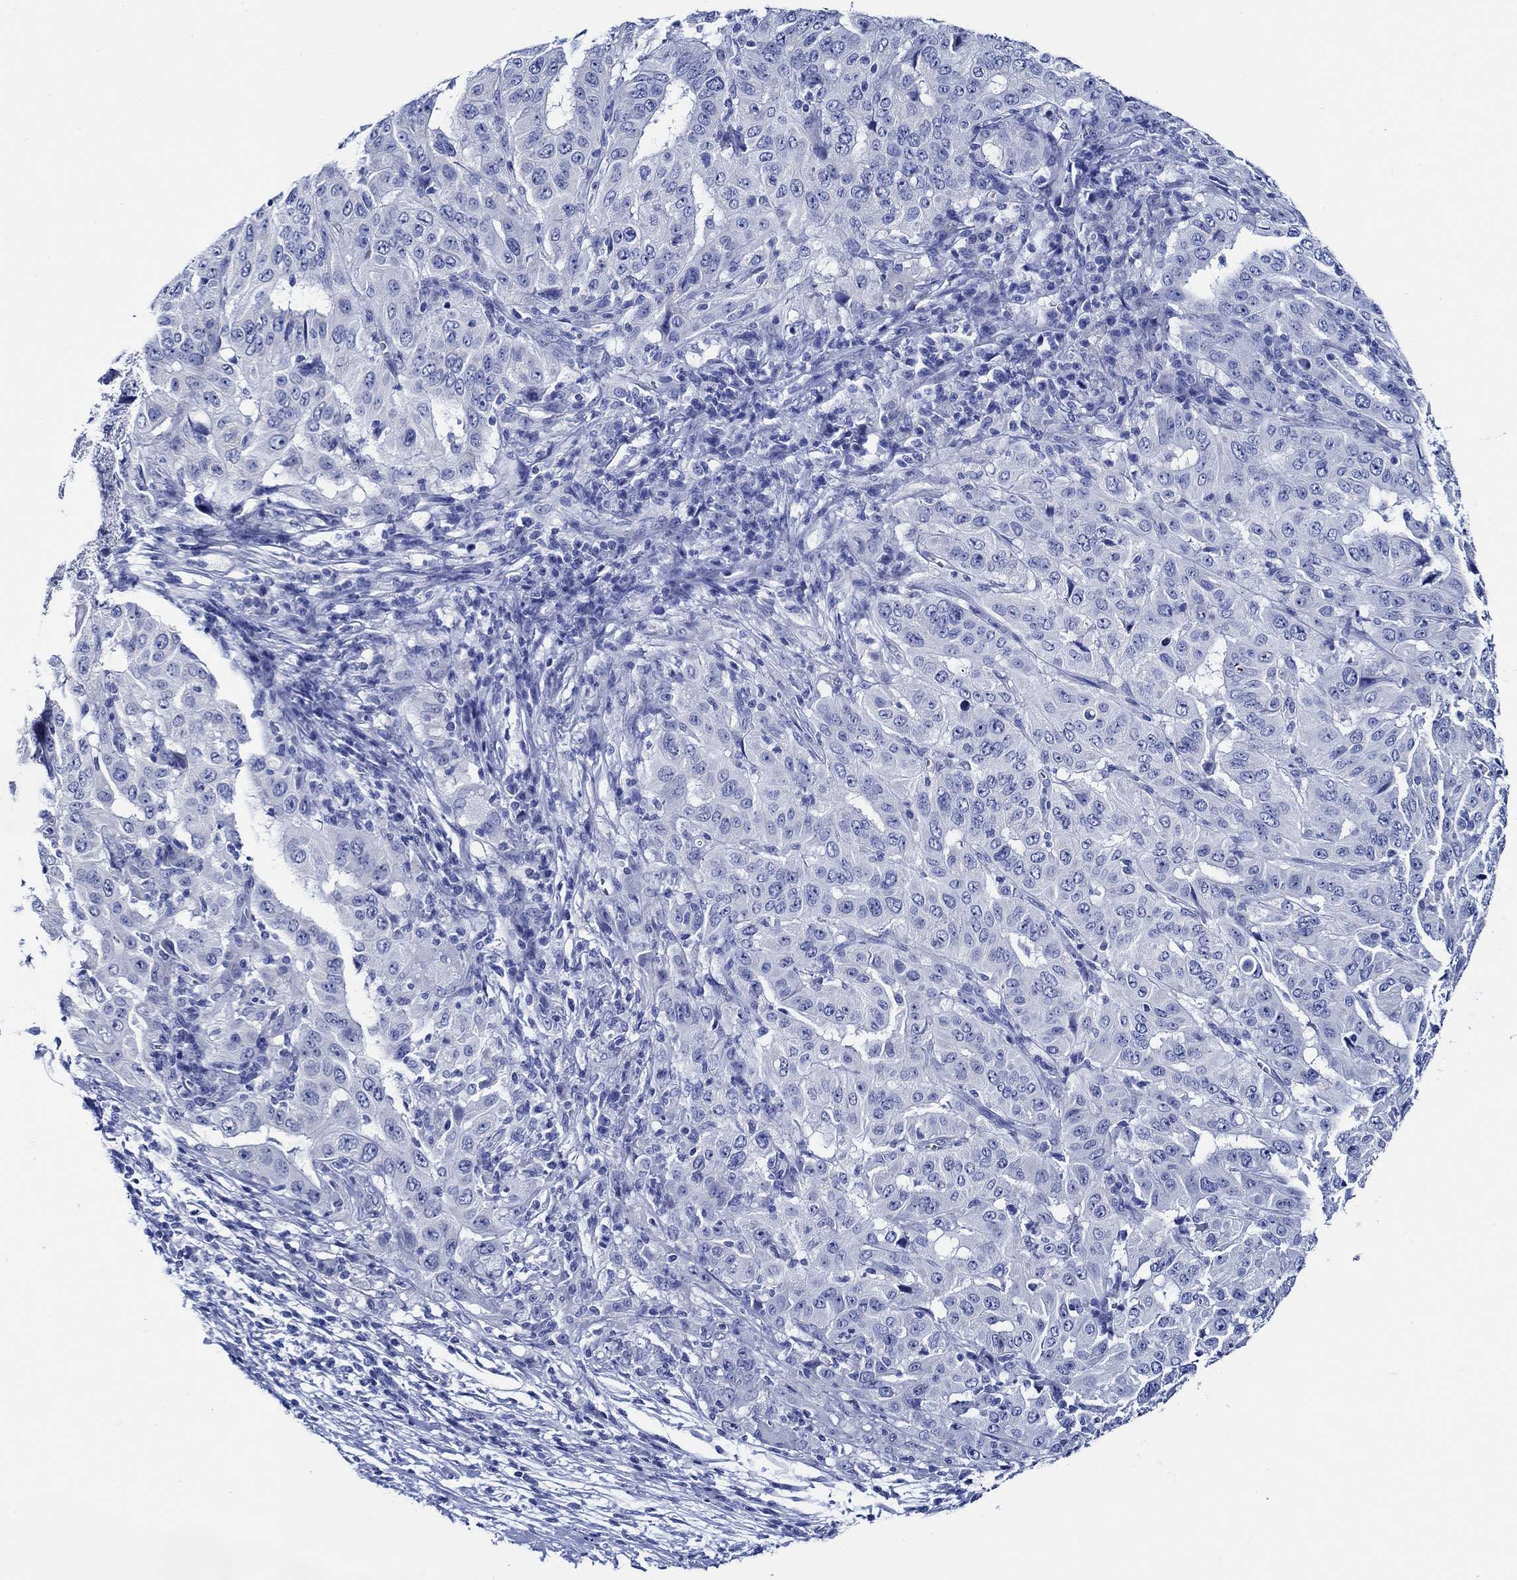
{"staining": {"intensity": "negative", "quantity": "none", "location": "none"}, "tissue": "pancreatic cancer", "cell_type": "Tumor cells", "image_type": "cancer", "snomed": [{"axis": "morphology", "description": "Adenocarcinoma, NOS"}, {"axis": "topography", "description": "Pancreas"}], "caption": "Human adenocarcinoma (pancreatic) stained for a protein using immunohistochemistry (IHC) exhibits no expression in tumor cells.", "gene": "WDR62", "patient": {"sex": "male", "age": 63}}